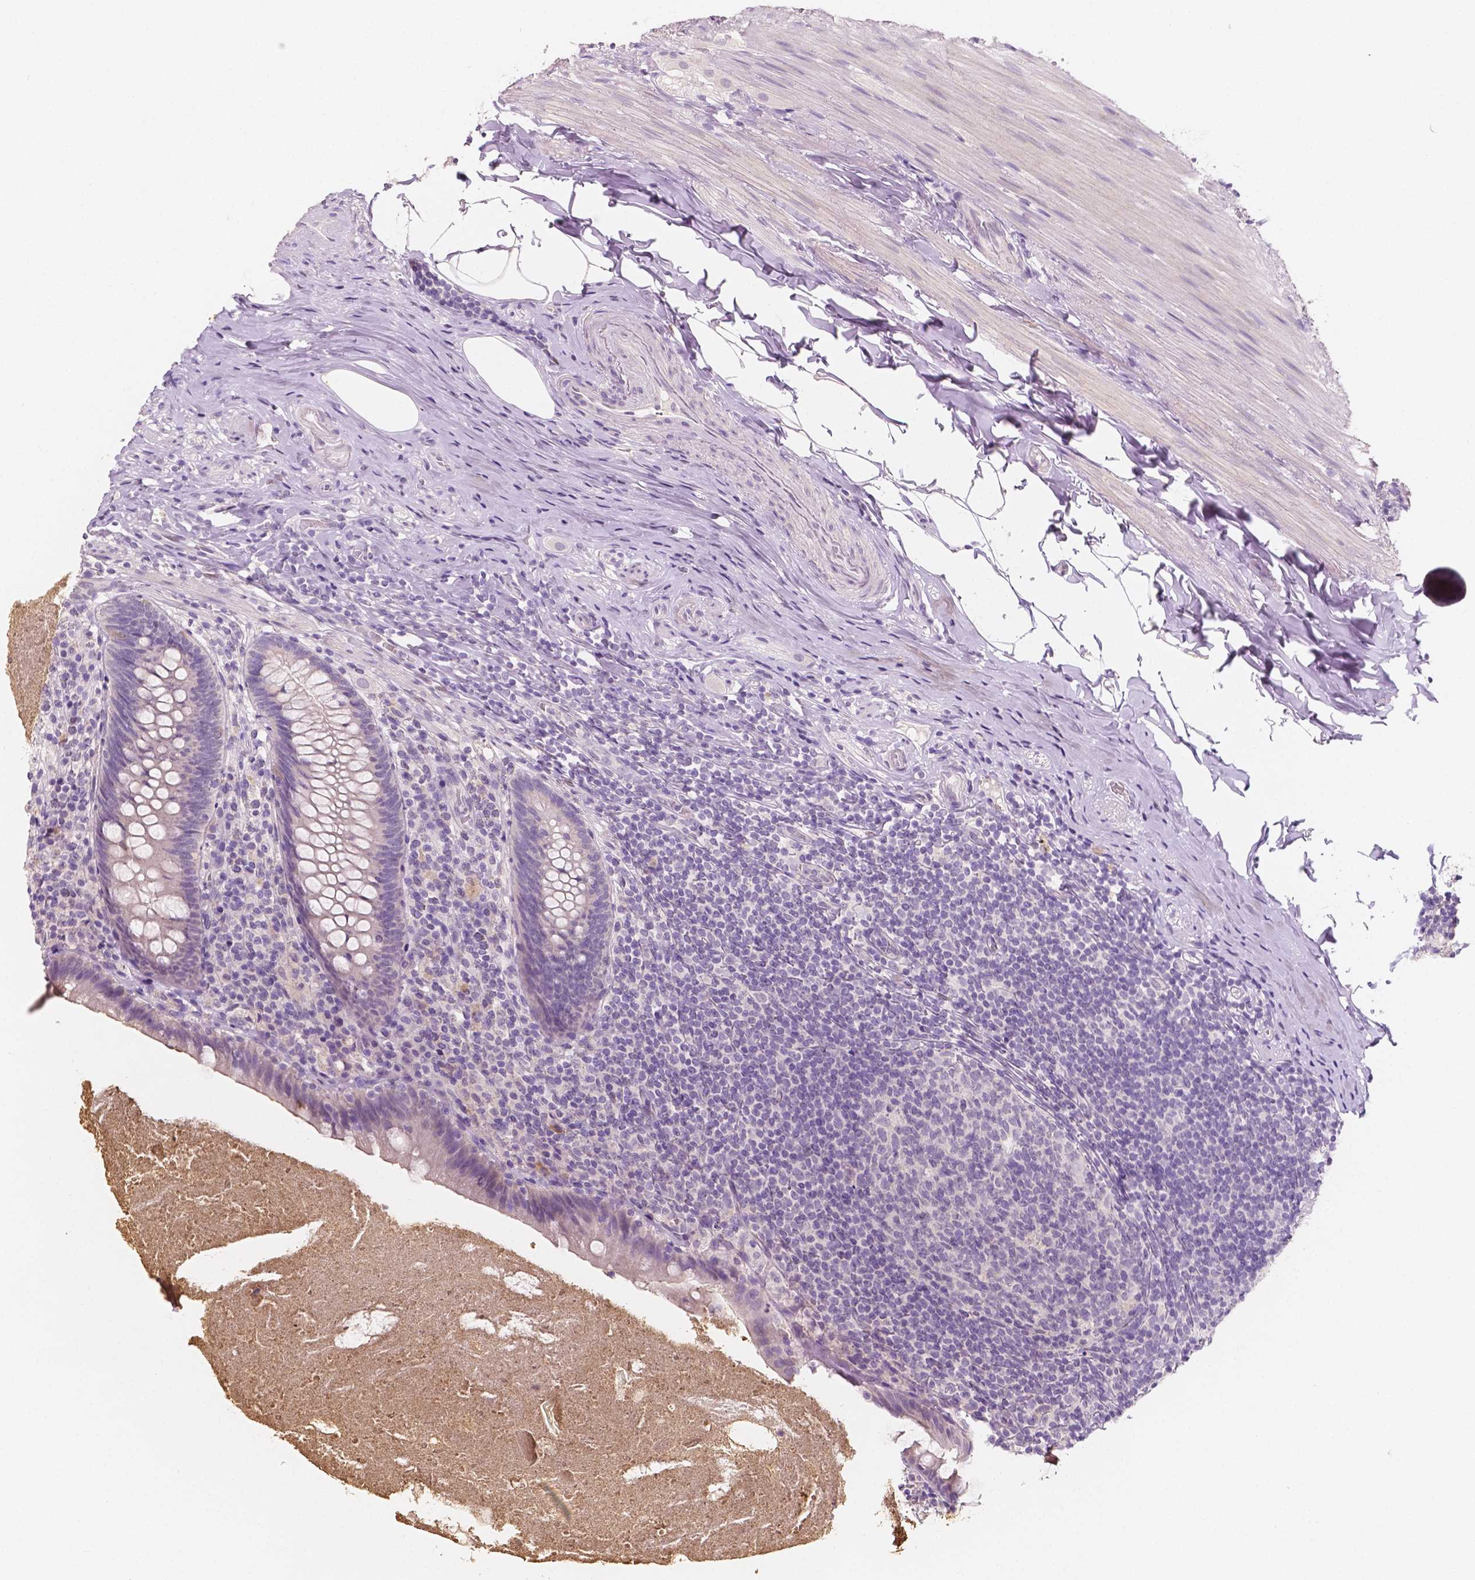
{"staining": {"intensity": "negative", "quantity": "none", "location": "none"}, "tissue": "appendix", "cell_type": "Glandular cells", "image_type": "normal", "snomed": [{"axis": "morphology", "description": "Normal tissue, NOS"}, {"axis": "topography", "description": "Appendix"}], "caption": "A high-resolution histopathology image shows IHC staining of unremarkable appendix, which demonstrates no significant staining in glandular cells. The staining was performed using DAB (3,3'-diaminobenzidine) to visualize the protein expression in brown, while the nuclei were stained in blue with hematoxylin (Magnification: 20x).", "gene": "TAL1", "patient": {"sex": "male", "age": 47}}